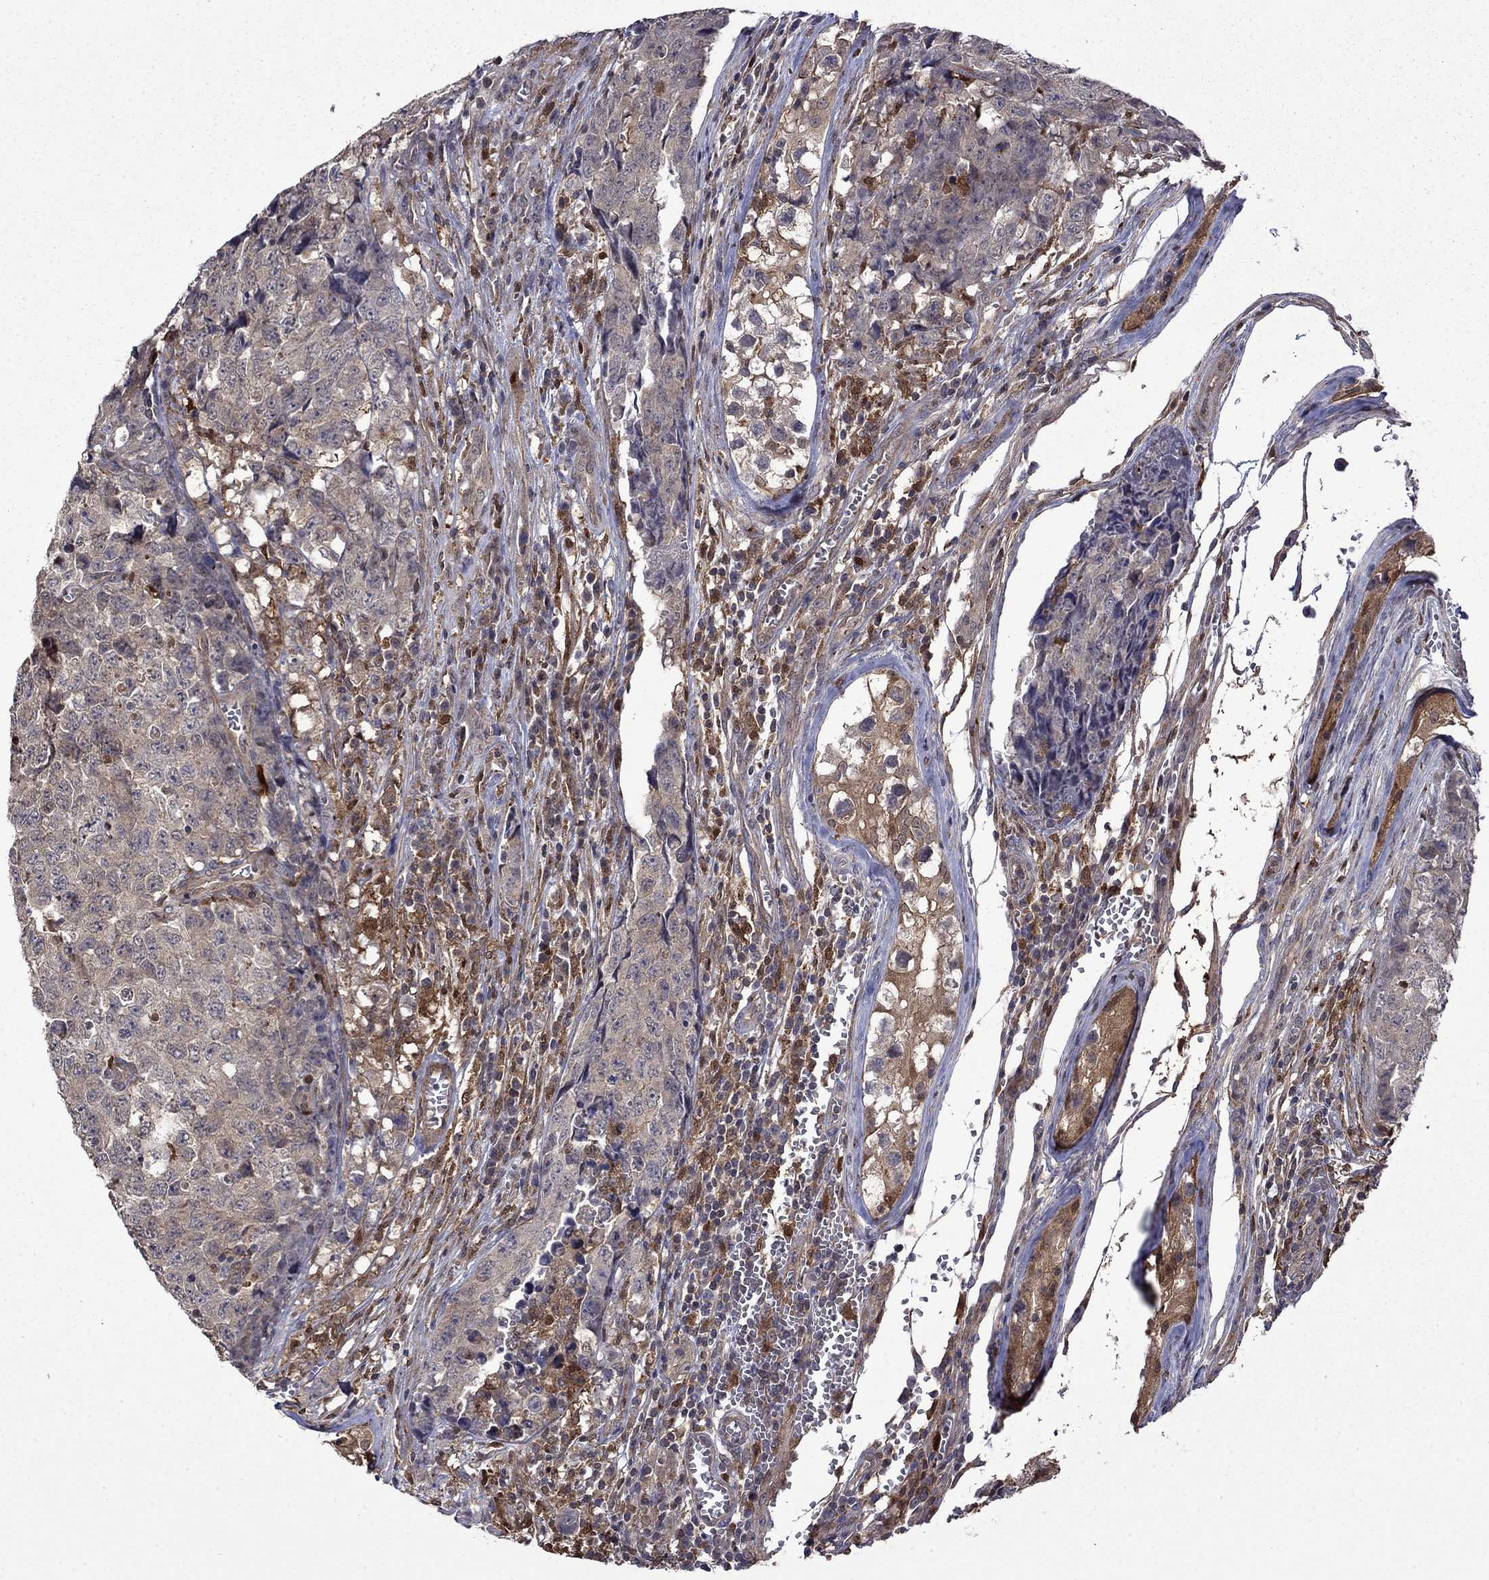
{"staining": {"intensity": "negative", "quantity": "none", "location": "none"}, "tissue": "testis cancer", "cell_type": "Tumor cells", "image_type": "cancer", "snomed": [{"axis": "morphology", "description": "Carcinoma, Embryonal, NOS"}, {"axis": "topography", "description": "Testis"}], "caption": "An immunohistochemistry histopathology image of testis embryonal carcinoma is shown. There is no staining in tumor cells of testis embryonal carcinoma.", "gene": "TPMT", "patient": {"sex": "male", "age": 23}}